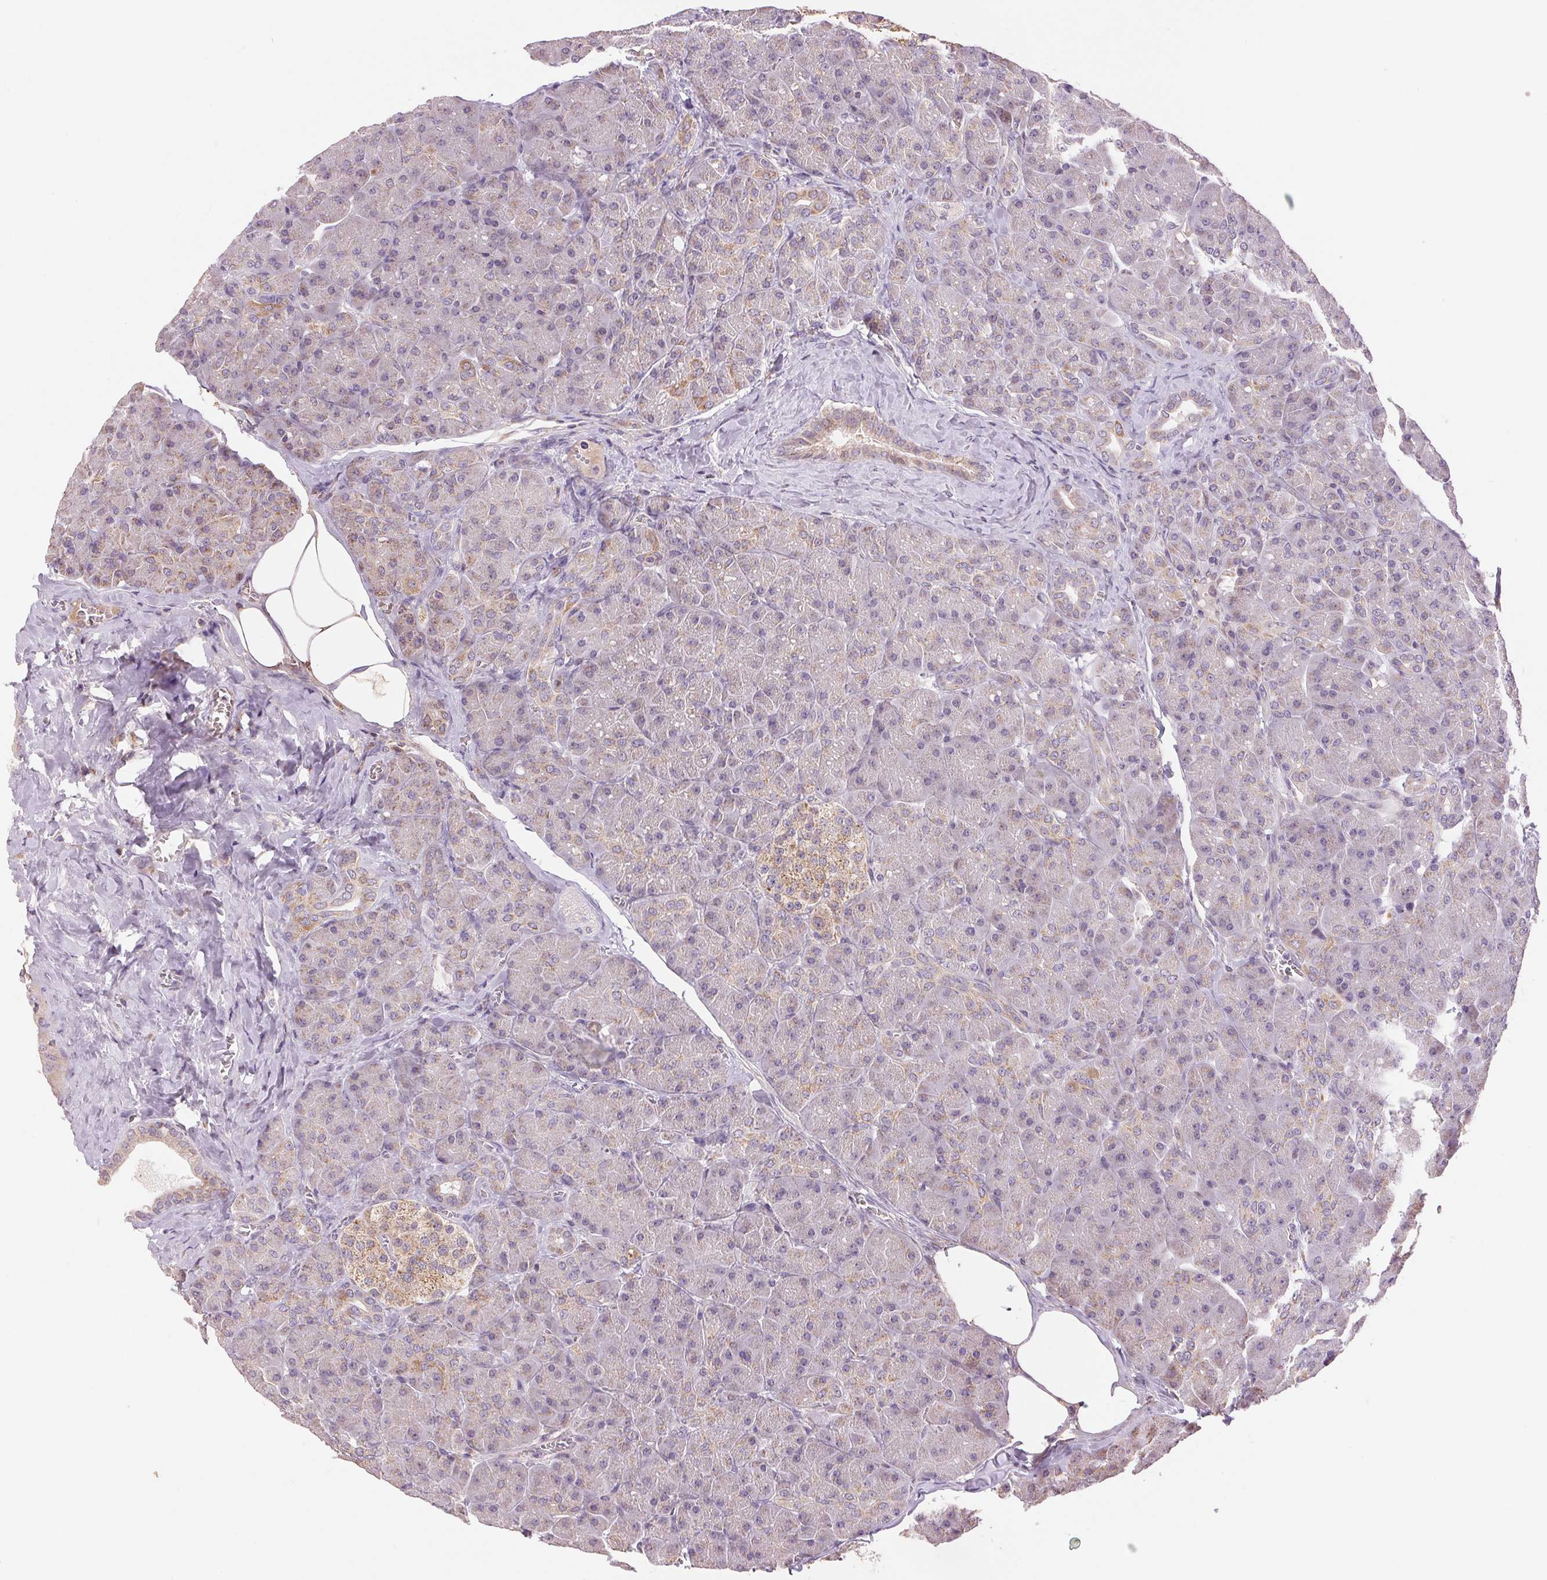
{"staining": {"intensity": "weak", "quantity": "<25%", "location": "cytoplasmic/membranous"}, "tissue": "pancreas", "cell_type": "Exocrine glandular cells", "image_type": "normal", "snomed": [{"axis": "morphology", "description": "Normal tissue, NOS"}, {"axis": "topography", "description": "Pancreas"}], "caption": "Immunohistochemistry (IHC) micrograph of unremarkable pancreas: pancreas stained with DAB shows no significant protein positivity in exocrine glandular cells.", "gene": "DGUOK", "patient": {"sex": "male", "age": 55}}